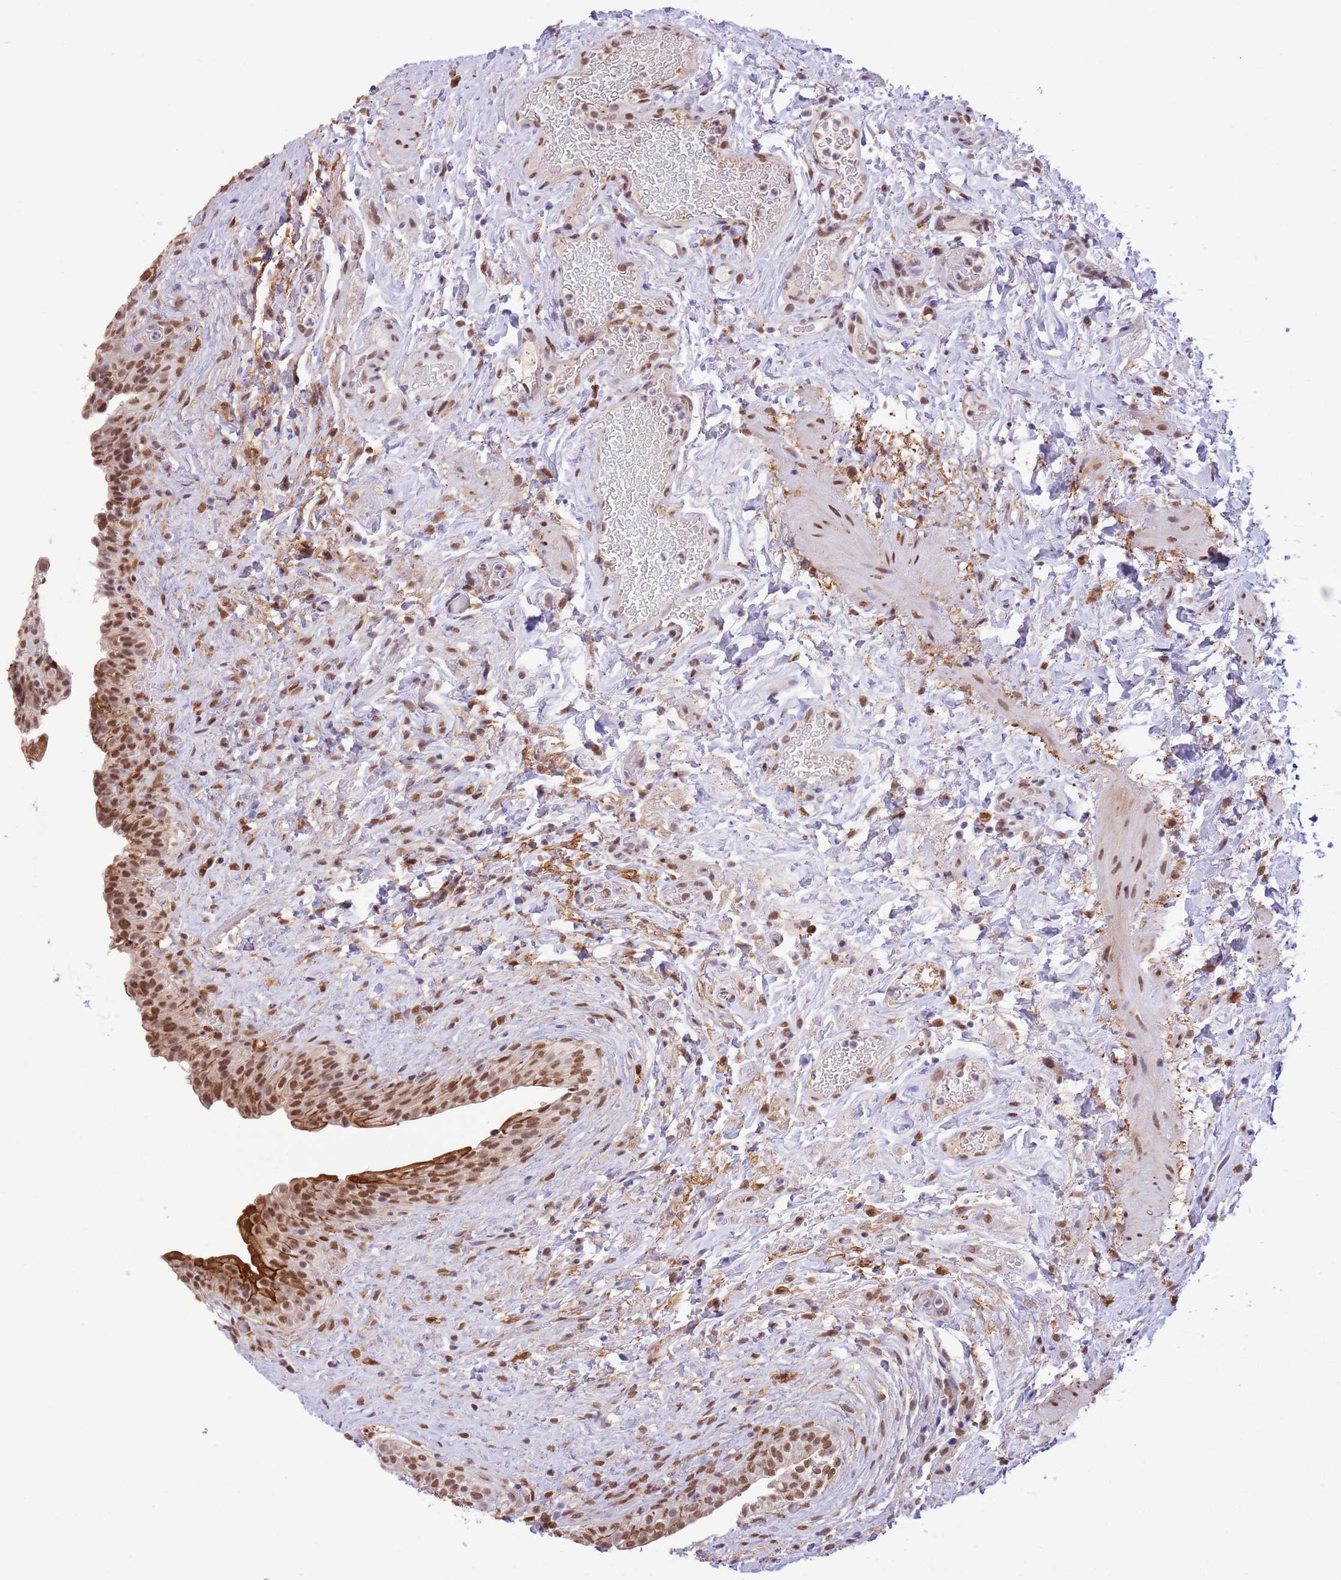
{"staining": {"intensity": "strong", "quantity": ">75%", "location": "nuclear"}, "tissue": "urinary bladder", "cell_type": "Urothelial cells", "image_type": "normal", "snomed": [{"axis": "morphology", "description": "Normal tissue, NOS"}, {"axis": "topography", "description": "Urinary bladder"}], "caption": "Urinary bladder stained for a protein displays strong nuclear positivity in urothelial cells. (Brightfield microscopy of DAB IHC at high magnification).", "gene": "TRIM32", "patient": {"sex": "male", "age": 69}}